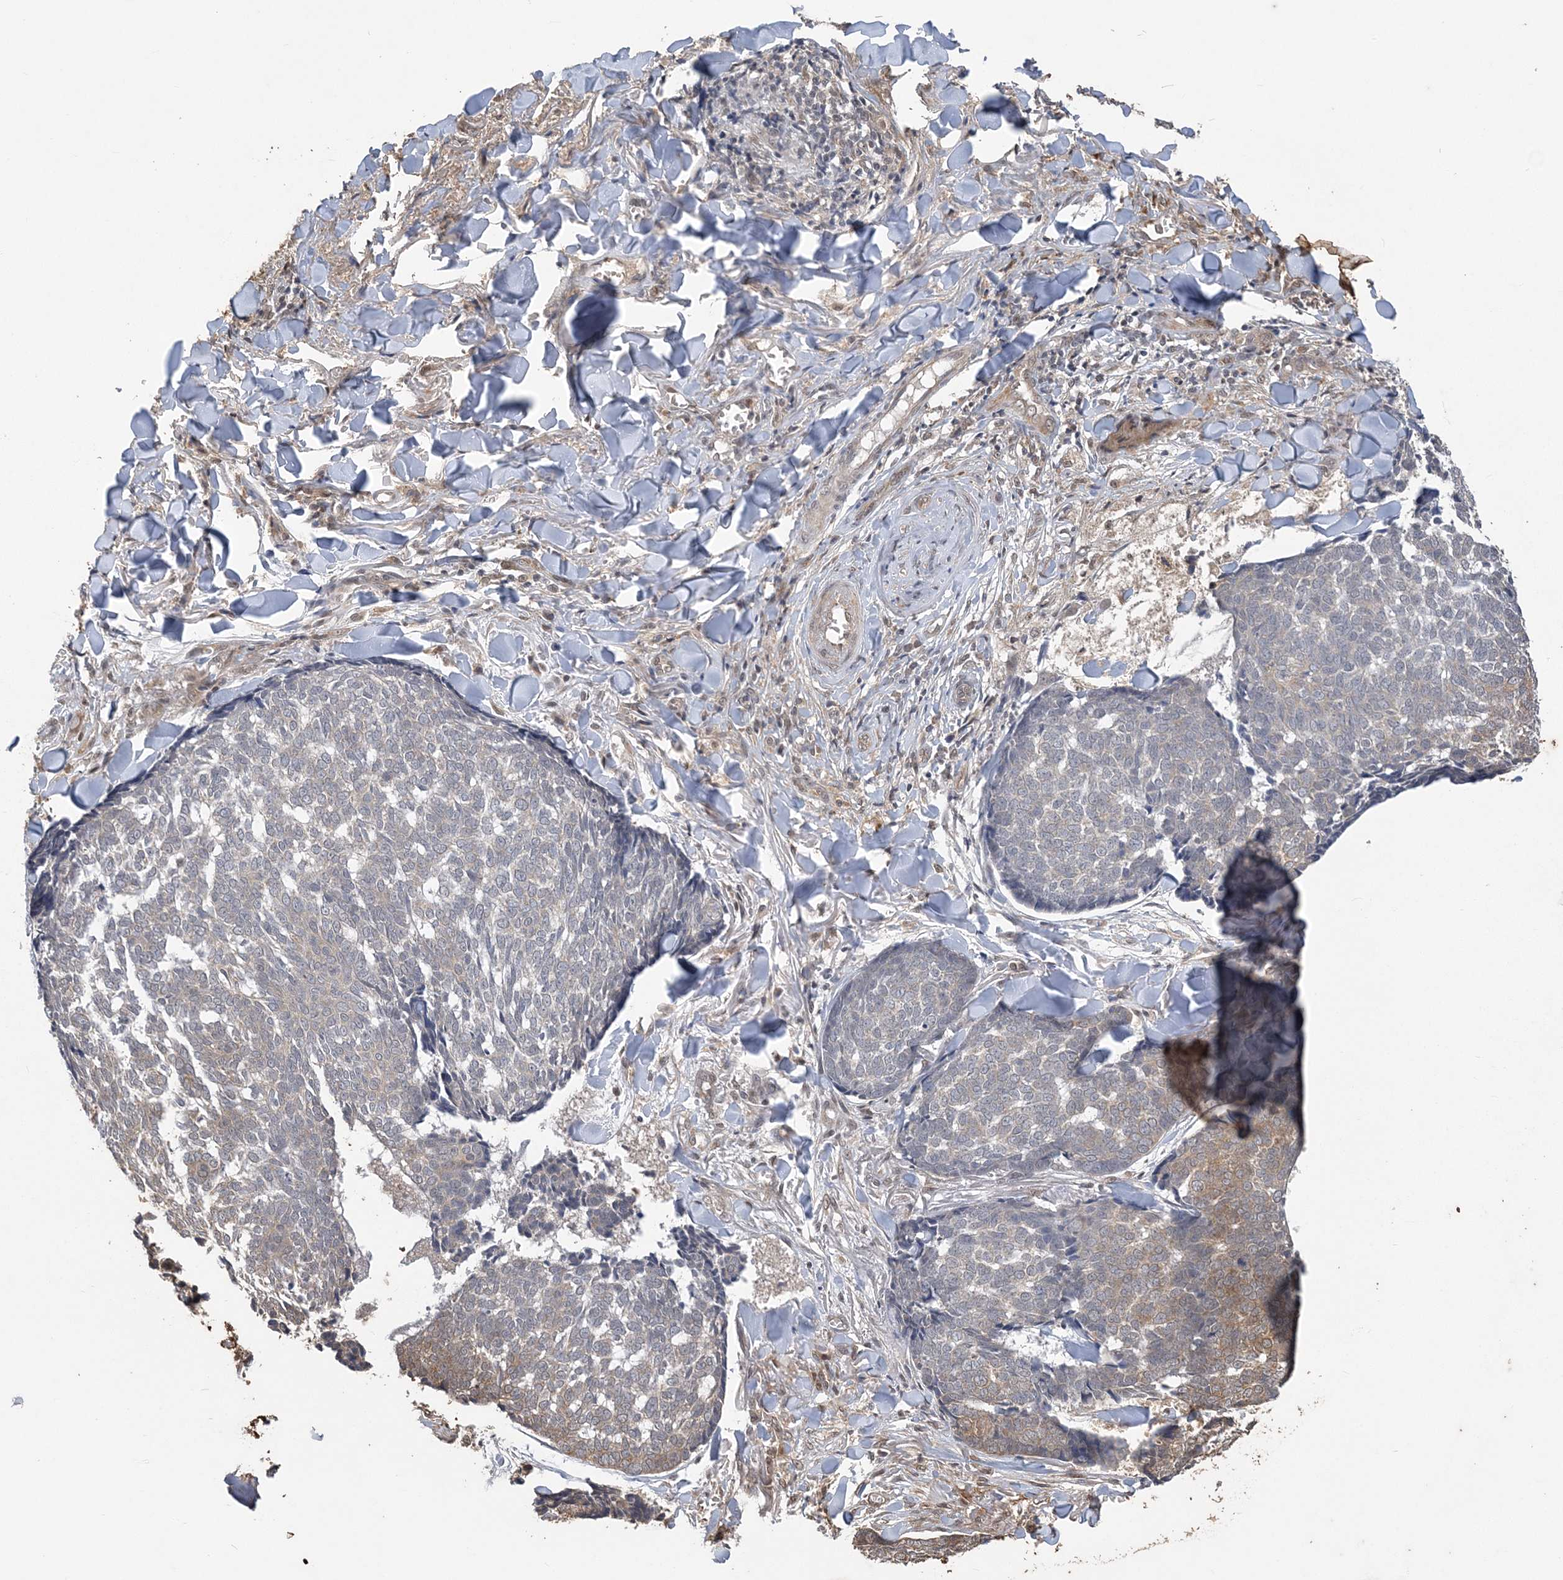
{"staining": {"intensity": "weak", "quantity": "<25%", "location": "cytoplasmic/membranous"}, "tissue": "skin cancer", "cell_type": "Tumor cells", "image_type": "cancer", "snomed": [{"axis": "morphology", "description": "Basal cell carcinoma"}, {"axis": "topography", "description": "Skin"}], "caption": "Skin cancer was stained to show a protein in brown. There is no significant positivity in tumor cells.", "gene": "ZBTB7A", "patient": {"sex": "male", "age": 84}}